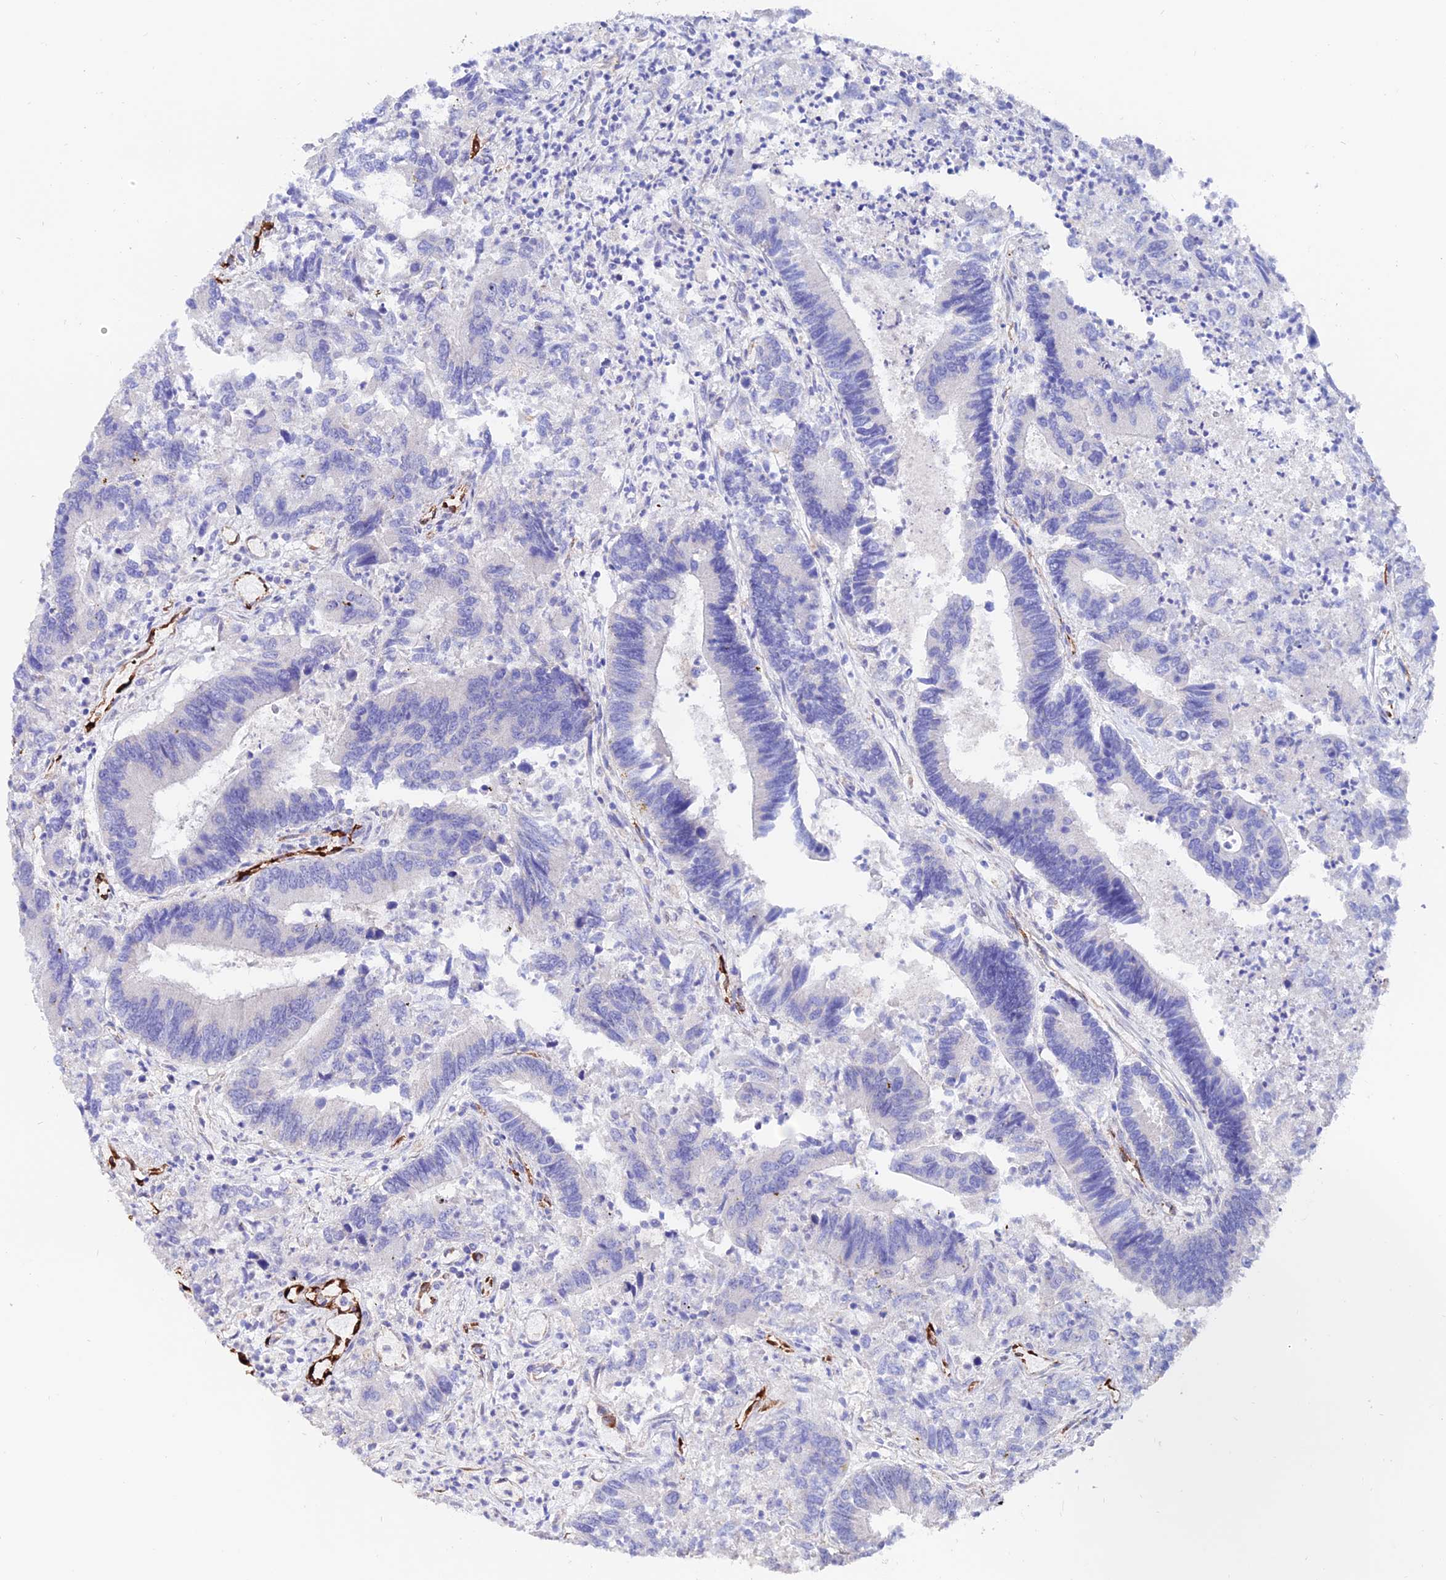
{"staining": {"intensity": "negative", "quantity": "none", "location": "none"}, "tissue": "colorectal cancer", "cell_type": "Tumor cells", "image_type": "cancer", "snomed": [{"axis": "morphology", "description": "Adenocarcinoma, NOS"}, {"axis": "topography", "description": "Colon"}], "caption": "Immunohistochemistry (IHC) micrograph of adenocarcinoma (colorectal) stained for a protein (brown), which displays no staining in tumor cells.", "gene": "ESM1", "patient": {"sex": "female", "age": 67}}